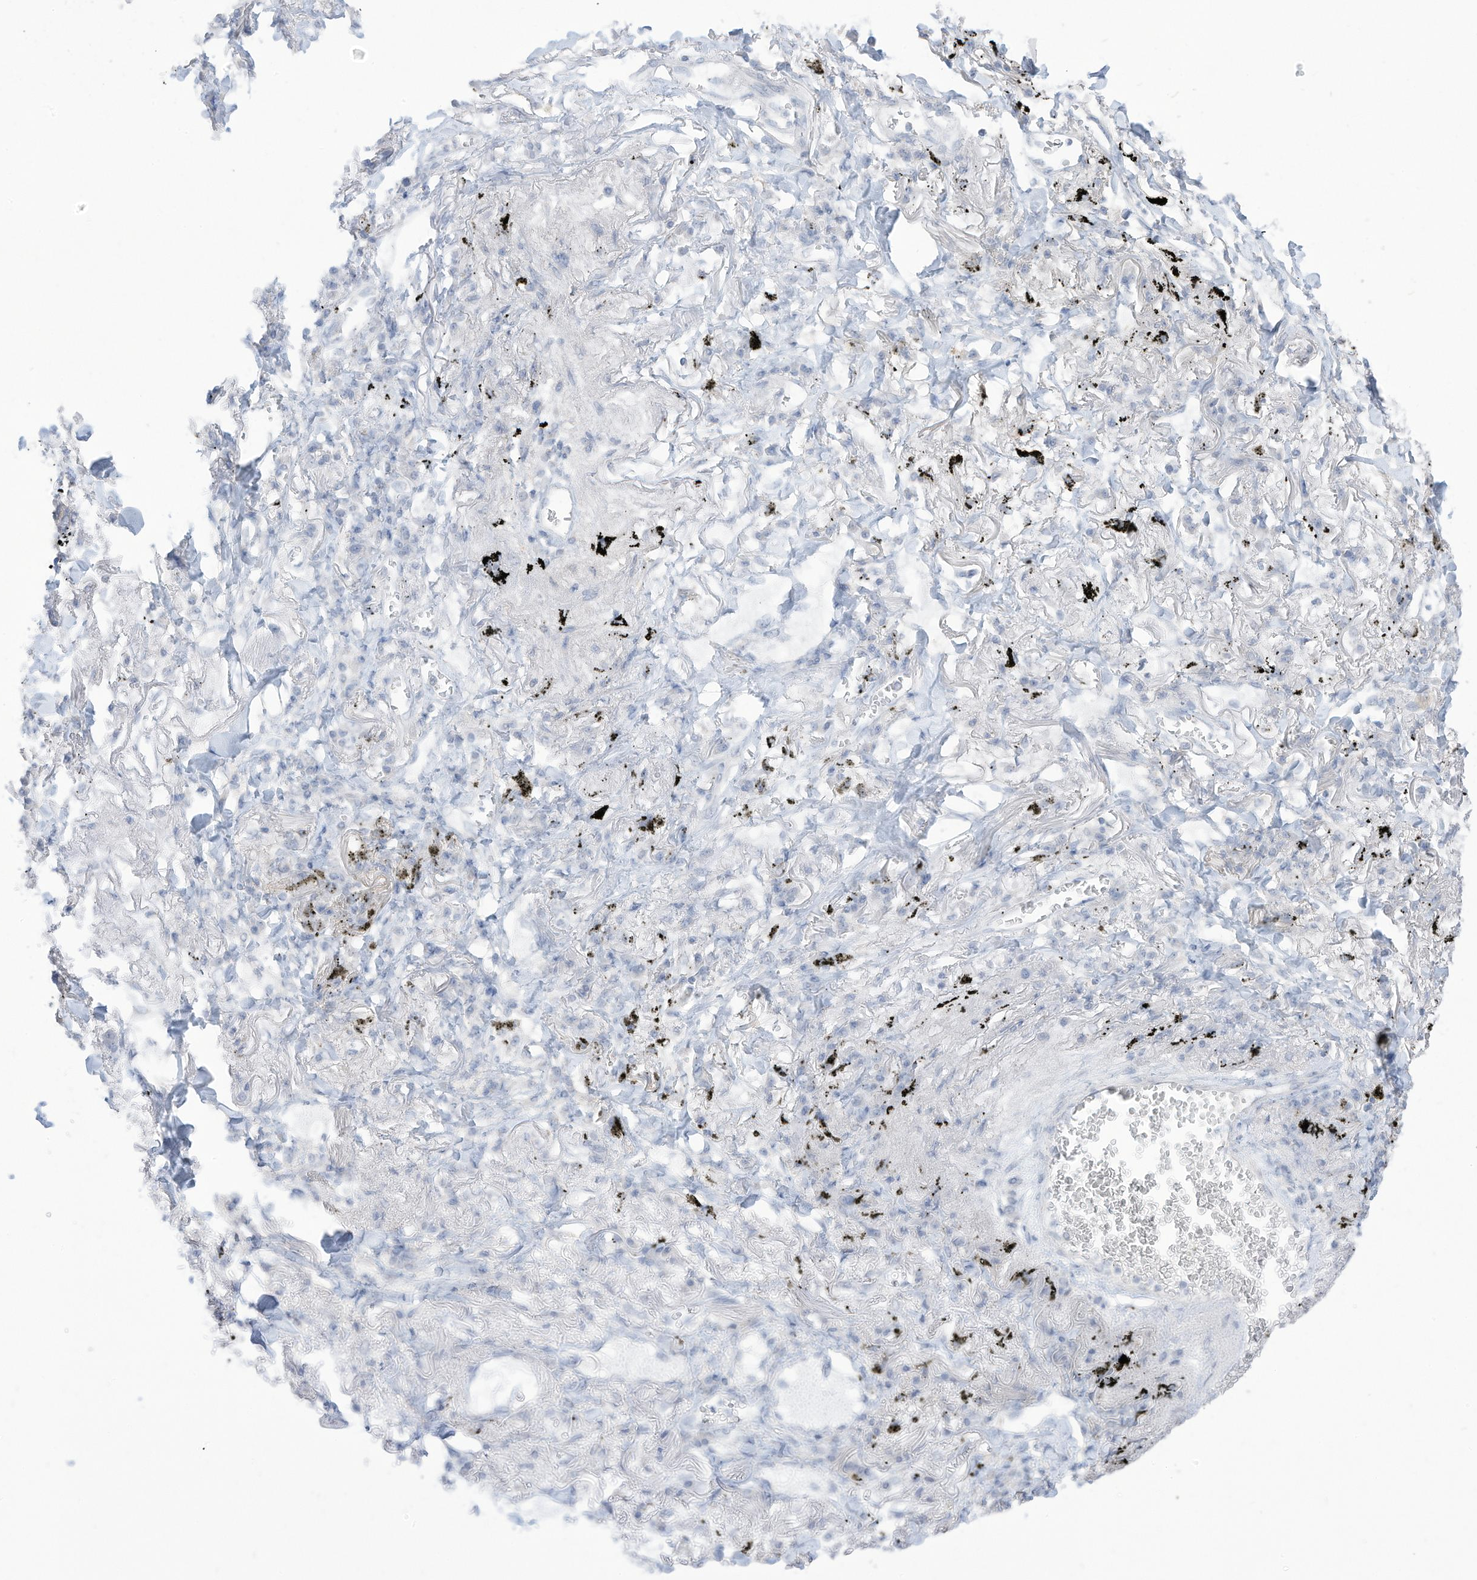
{"staining": {"intensity": "negative", "quantity": "none", "location": "none"}, "tissue": "lung cancer", "cell_type": "Tumor cells", "image_type": "cancer", "snomed": [{"axis": "morphology", "description": "Adenocarcinoma, NOS"}, {"axis": "topography", "description": "Lung"}], "caption": "Tumor cells are negative for protein expression in human adenocarcinoma (lung). (DAB IHC visualized using brightfield microscopy, high magnification).", "gene": "OGT", "patient": {"sex": "male", "age": 65}}